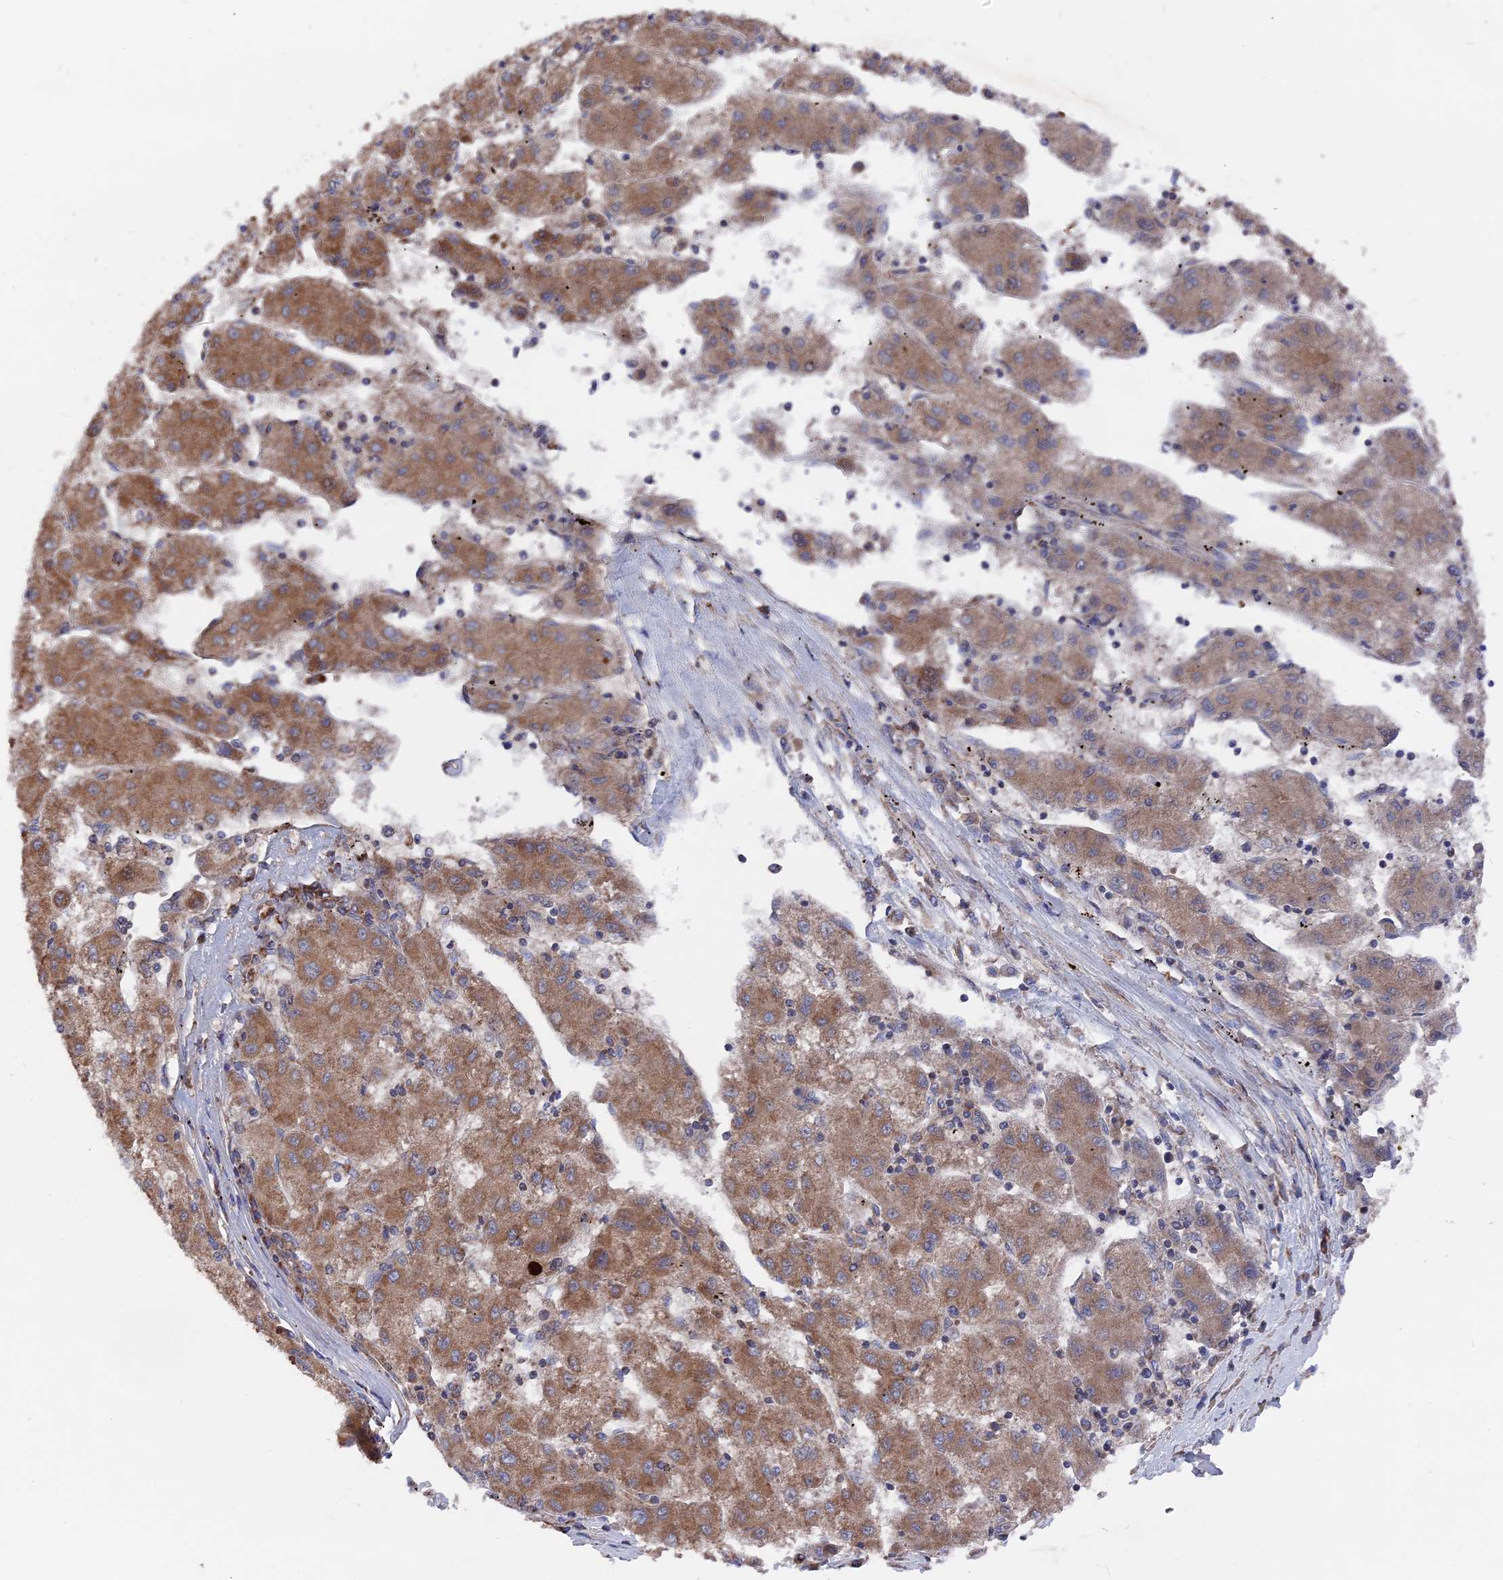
{"staining": {"intensity": "moderate", "quantity": "25%-75%", "location": "cytoplasmic/membranous"}, "tissue": "liver cancer", "cell_type": "Tumor cells", "image_type": "cancer", "snomed": [{"axis": "morphology", "description": "Carcinoma, Hepatocellular, NOS"}, {"axis": "topography", "description": "Liver"}], "caption": "Immunohistochemistry photomicrograph of liver cancer stained for a protein (brown), which displays medium levels of moderate cytoplasmic/membranous staining in approximately 25%-75% of tumor cells.", "gene": "TELO2", "patient": {"sex": "male", "age": 72}}